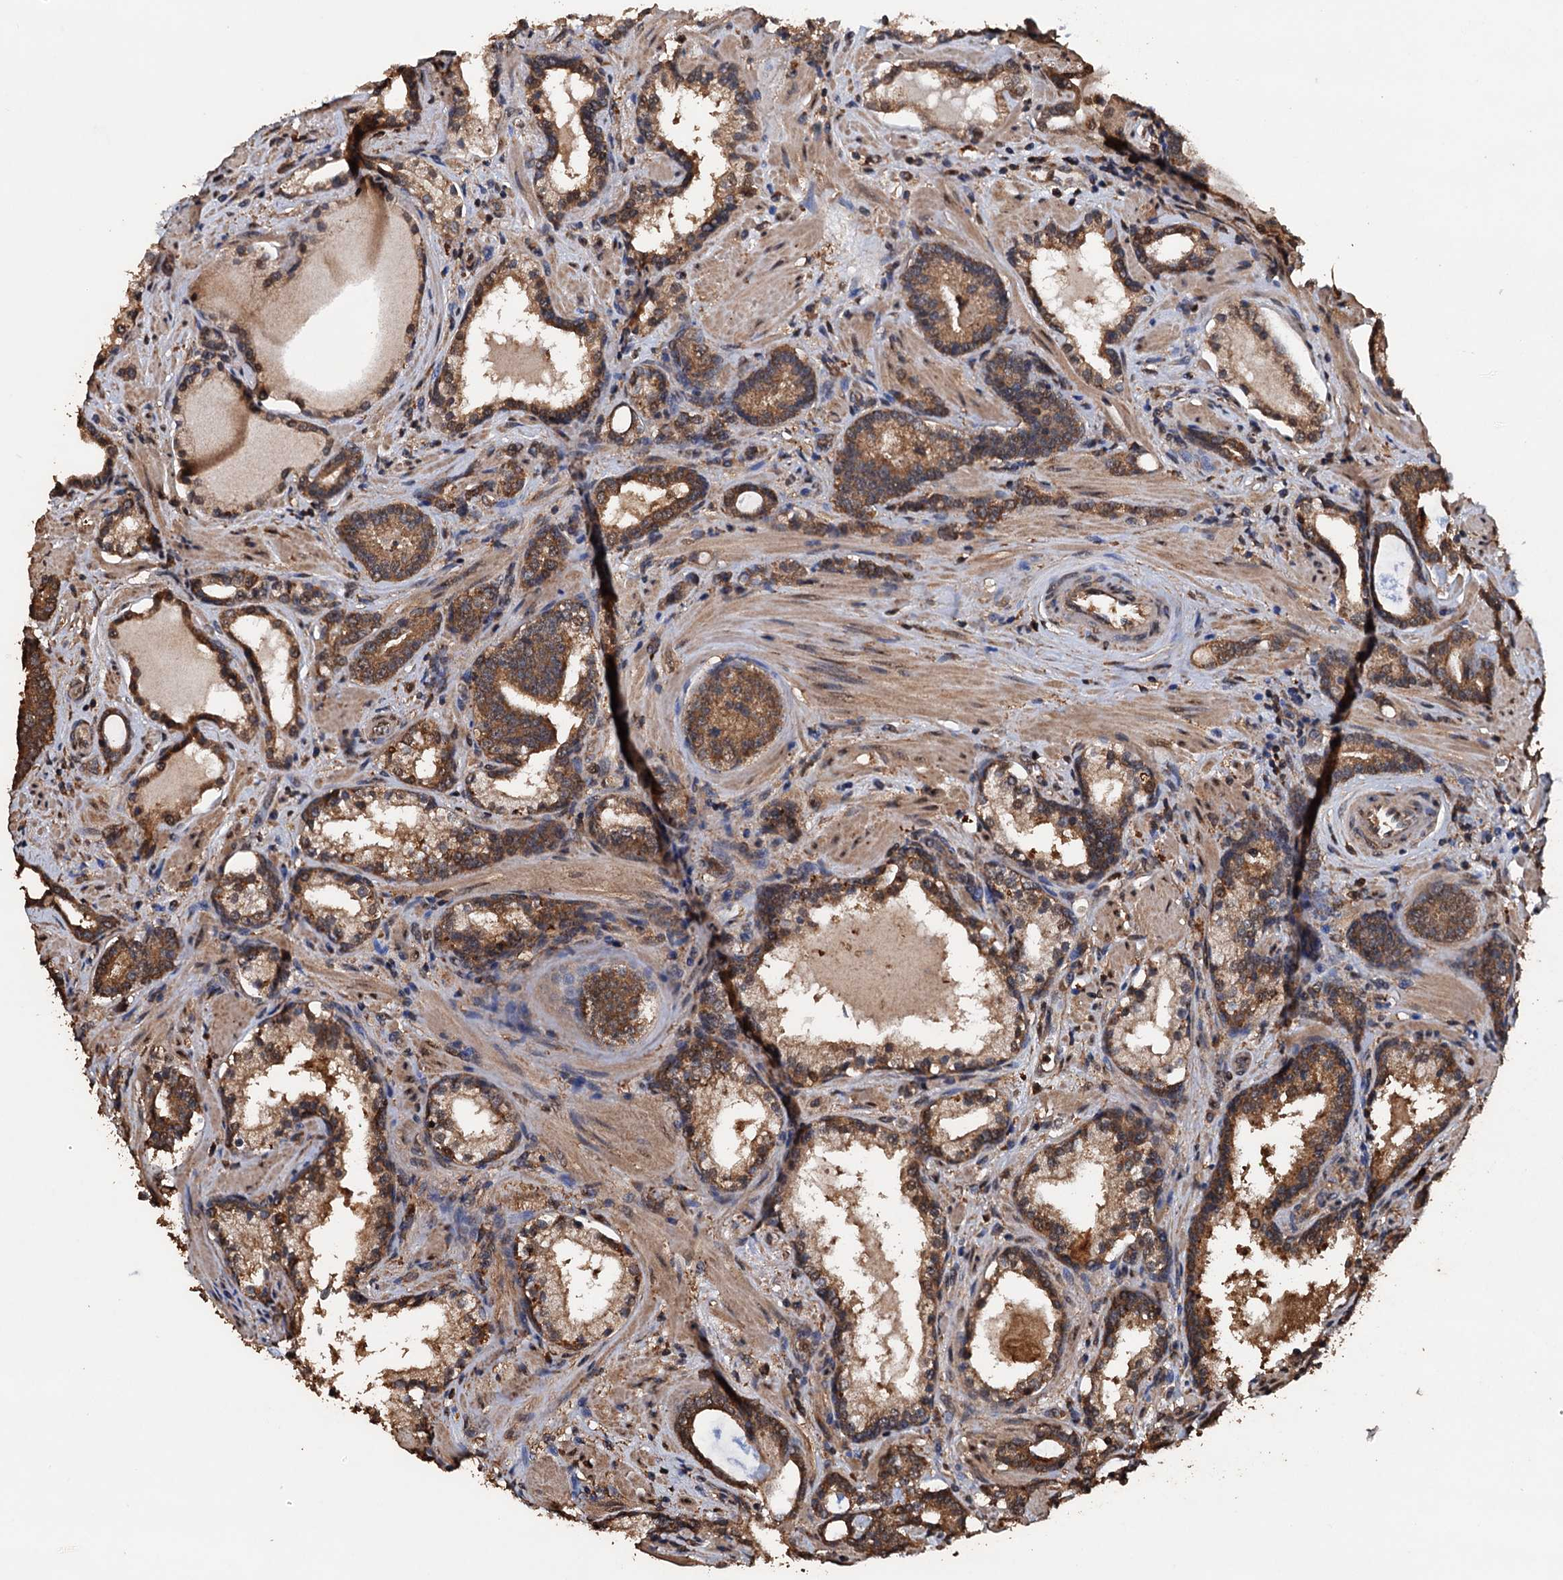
{"staining": {"intensity": "moderate", "quantity": ">75%", "location": "cytoplasmic/membranous"}, "tissue": "prostate cancer", "cell_type": "Tumor cells", "image_type": "cancer", "snomed": [{"axis": "morphology", "description": "Adenocarcinoma, High grade"}, {"axis": "topography", "description": "Prostate"}], "caption": "A brown stain shows moderate cytoplasmic/membranous positivity of a protein in prostate cancer (high-grade adenocarcinoma) tumor cells. (IHC, brightfield microscopy, high magnification).", "gene": "PSMD9", "patient": {"sex": "male", "age": 58}}